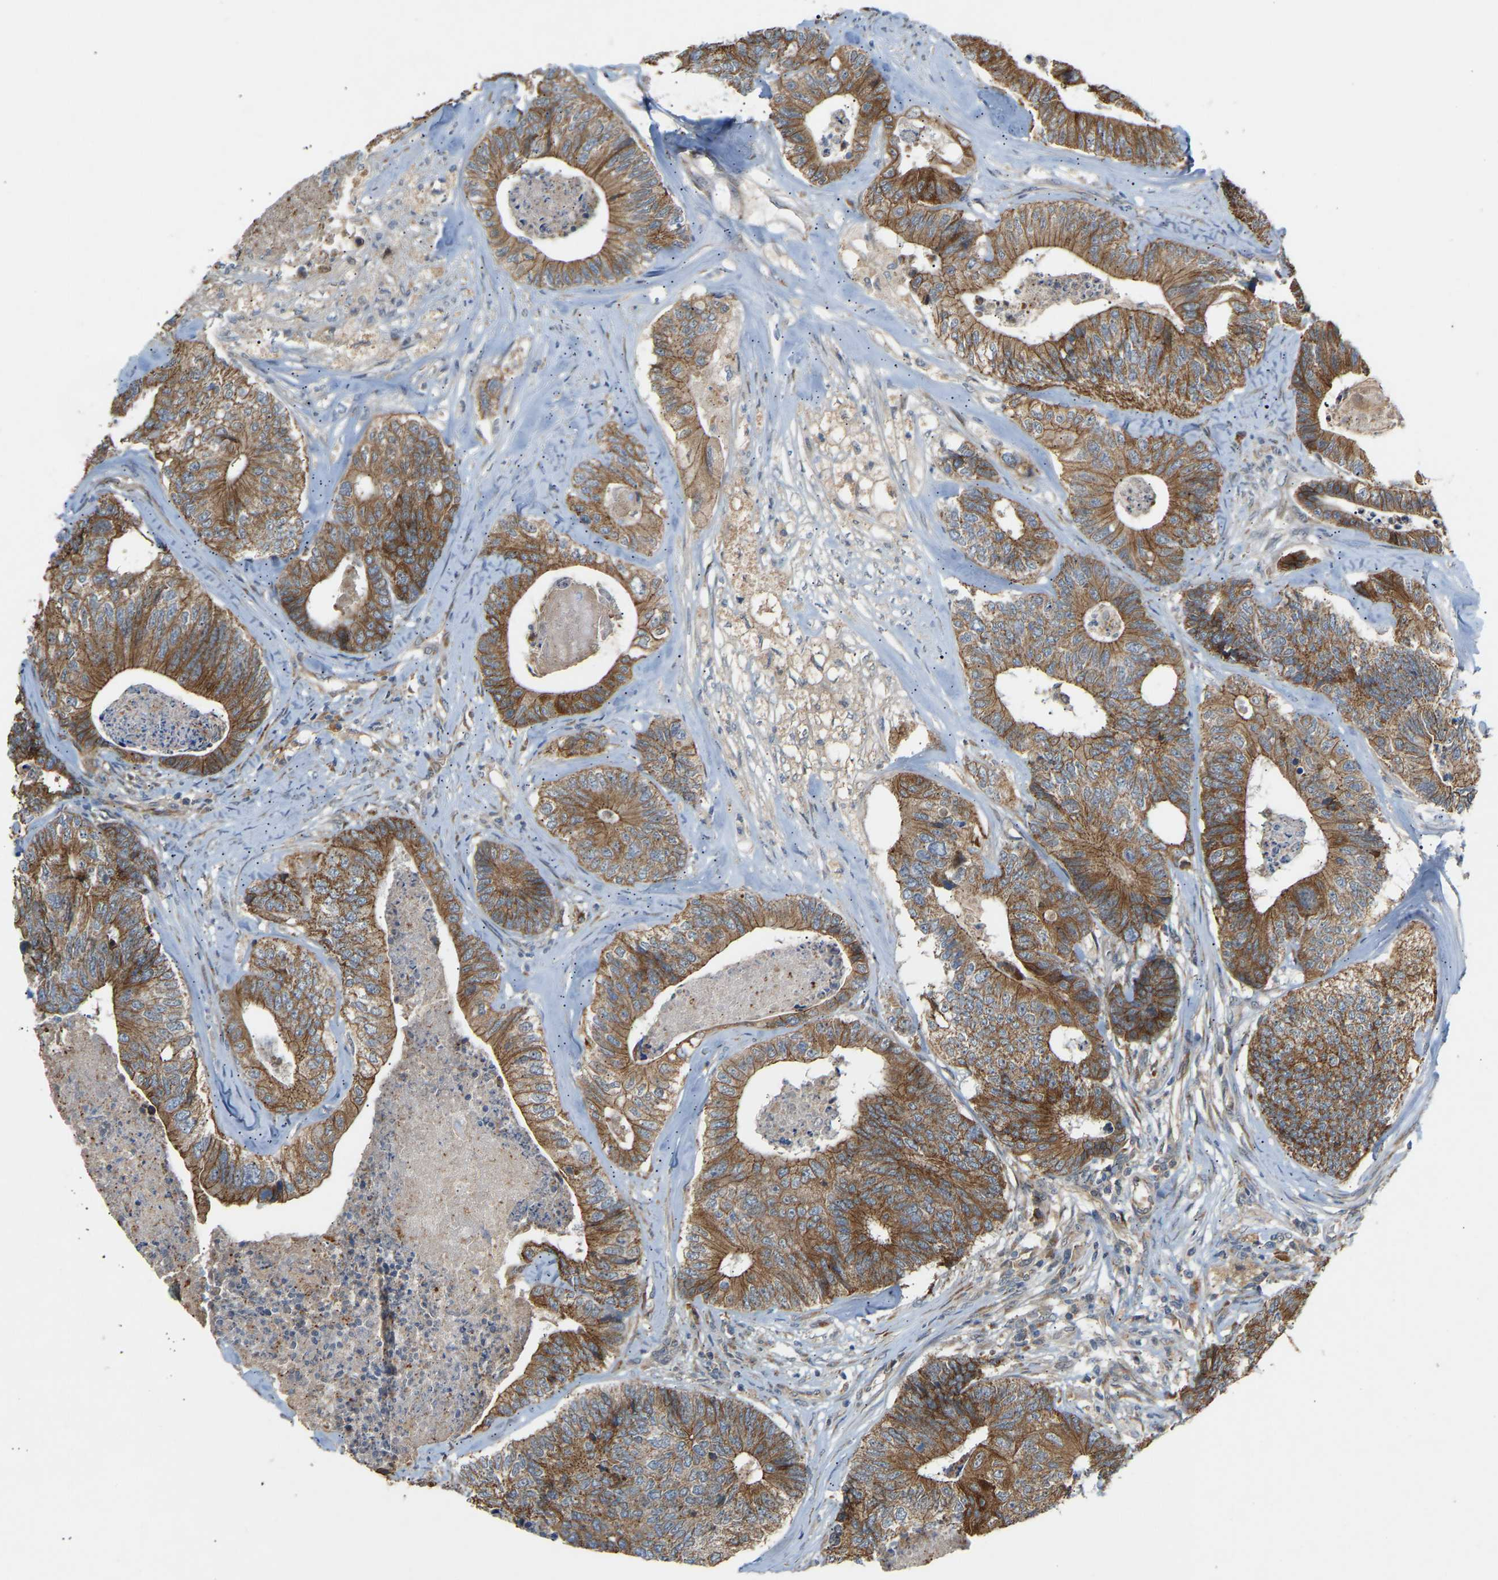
{"staining": {"intensity": "moderate", "quantity": ">75%", "location": "cytoplasmic/membranous"}, "tissue": "colorectal cancer", "cell_type": "Tumor cells", "image_type": "cancer", "snomed": [{"axis": "morphology", "description": "Adenocarcinoma, NOS"}, {"axis": "topography", "description": "Colon"}], "caption": "DAB immunohistochemical staining of colorectal cancer exhibits moderate cytoplasmic/membranous protein staining in about >75% of tumor cells.", "gene": "PTCD1", "patient": {"sex": "female", "age": 67}}